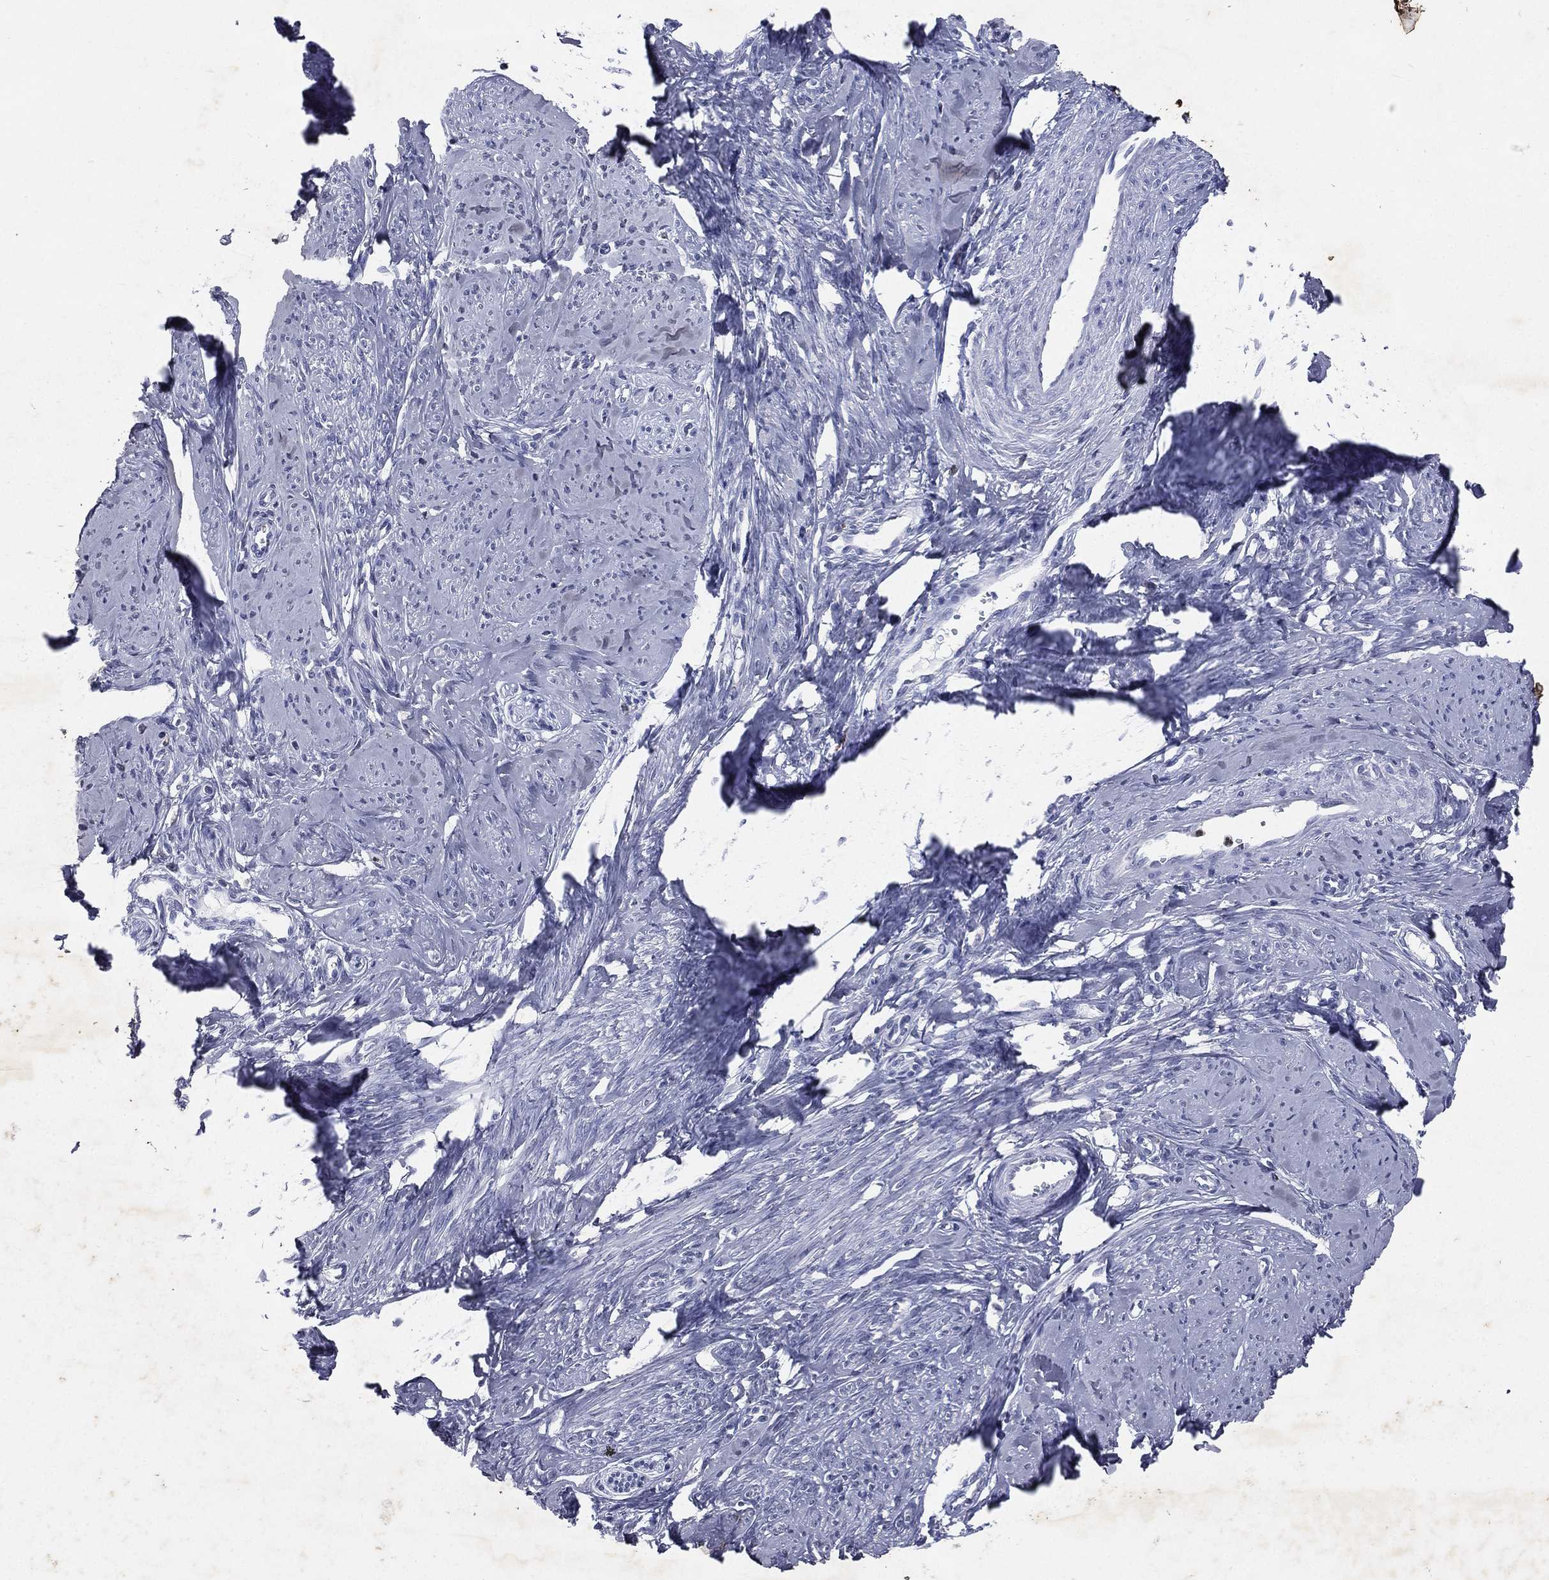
{"staining": {"intensity": "negative", "quantity": "none", "location": "none"}, "tissue": "smooth muscle", "cell_type": "Smooth muscle cells", "image_type": "normal", "snomed": [{"axis": "morphology", "description": "Normal tissue, NOS"}, {"axis": "topography", "description": "Smooth muscle"}], "caption": "IHC image of benign smooth muscle: human smooth muscle stained with DAB (3,3'-diaminobenzidine) reveals no significant protein expression in smooth muscle cells.", "gene": "SLC34A2", "patient": {"sex": "female", "age": 48}}